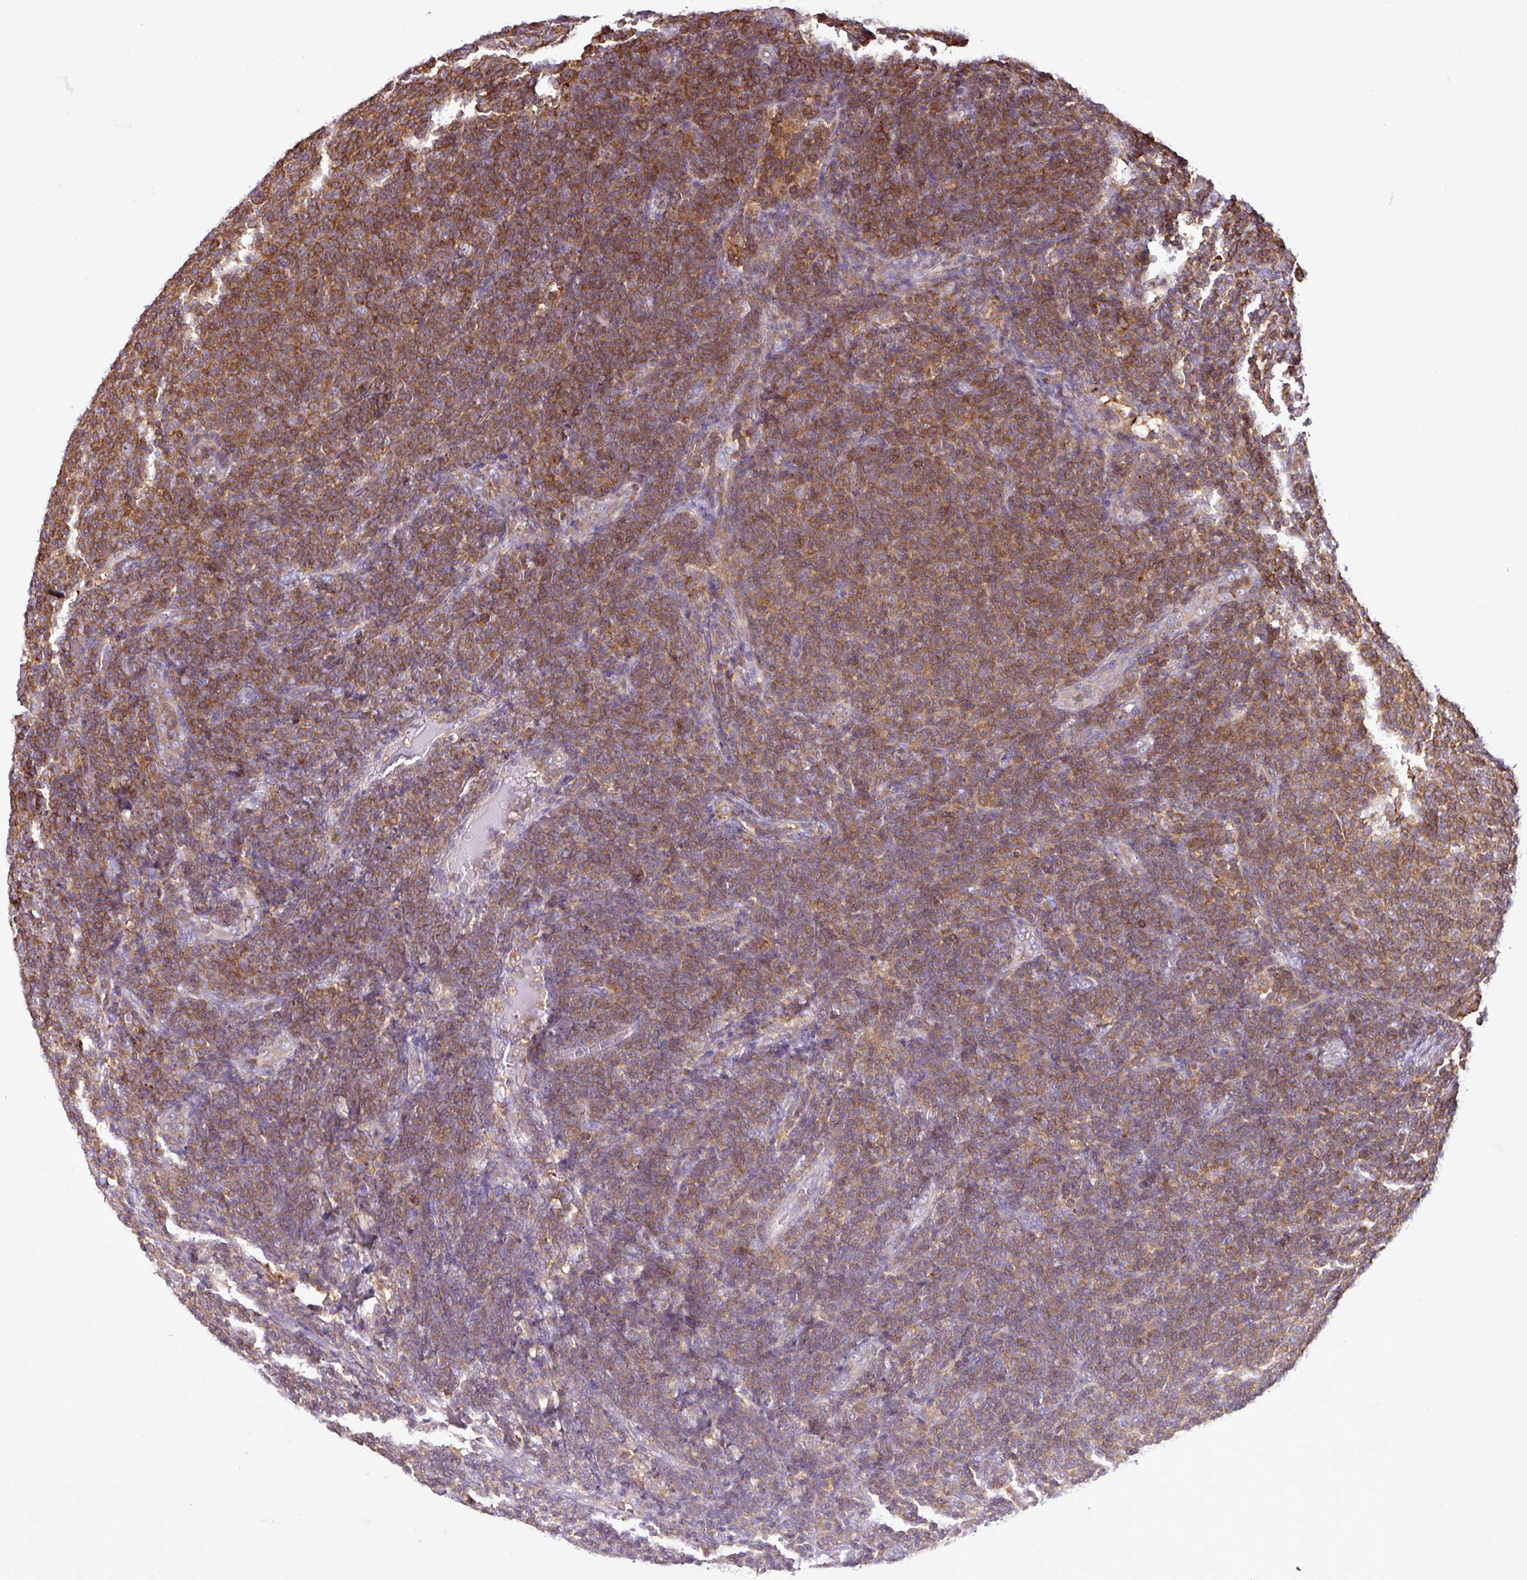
{"staining": {"intensity": "moderate", "quantity": ">75%", "location": "cytoplasmic/membranous"}, "tissue": "lymphoma", "cell_type": "Tumor cells", "image_type": "cancer", "snomed": [{"axis": "morphology", "description": "Malignant lymphoma, non-Hodgkin's type, Low grade"}, {"axis": "topography", "description": "Lymph node"}], "caption": "A high-resolution histopathology image shows IHC staining of lymphoma, which exhibits moderate cytoplasmic/membranous positivity in about >75% of tumor cells.", "gene": "PGAP6", "patient": {"sex": "male", "age": 66}}